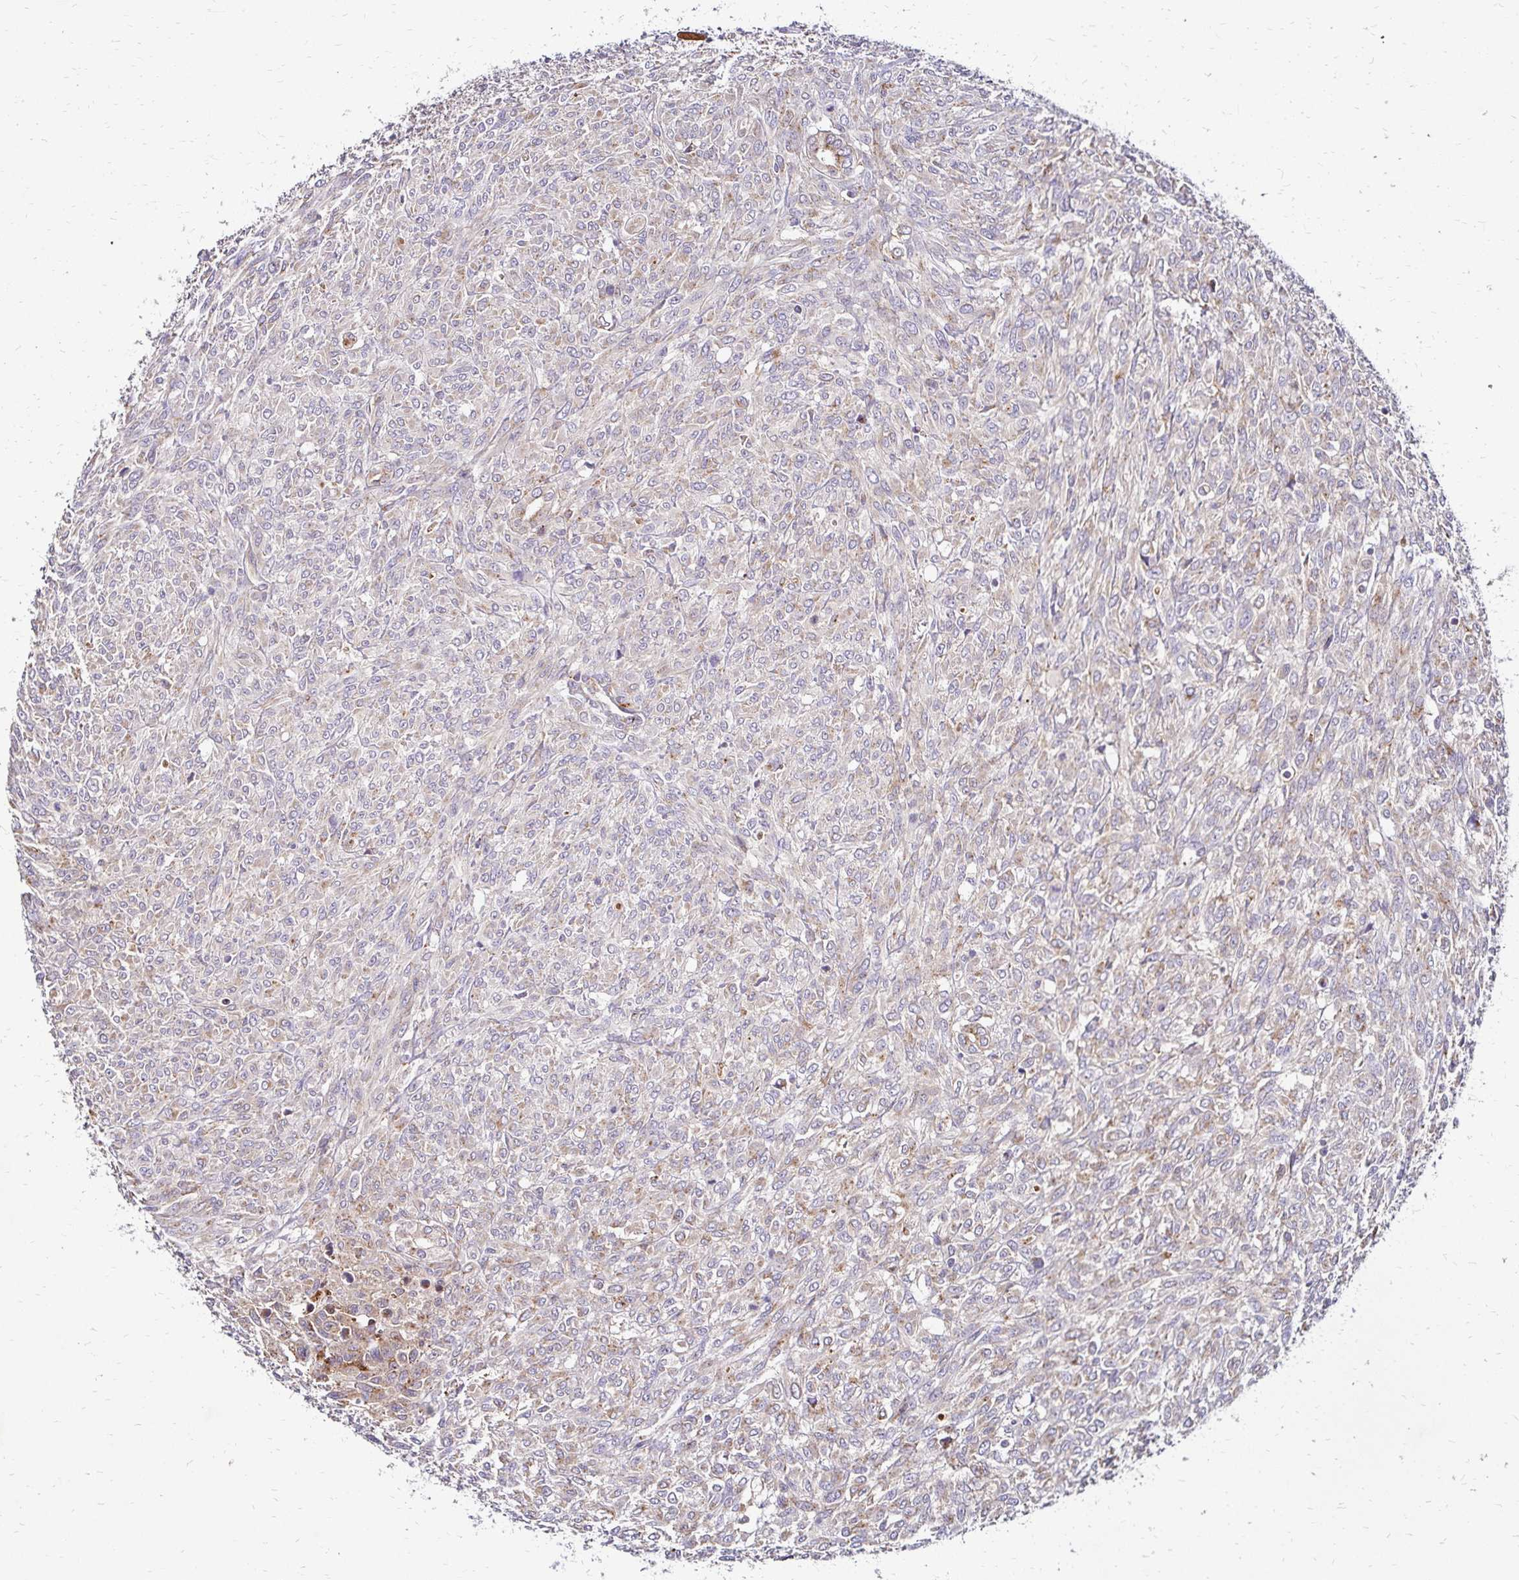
{"staining": {"intensity": "negative", "quantity": "none", "location": "none"}, "tissue": "renal cancer", "cell_type": "Tumor cells", "image_type": "cancer", "snomed": [{"axis": "morphology", "description": "Adenocarcinoma, NOS"}, {"axis": "topography", "description": "Kidney"}], "caption": "Tumor cells show no significant staining in renal cancer (adenocarcinoma). Nuclei are stained in blue.", "gene": "IDUA", "patient": {"sex": "male", "age": 58}}